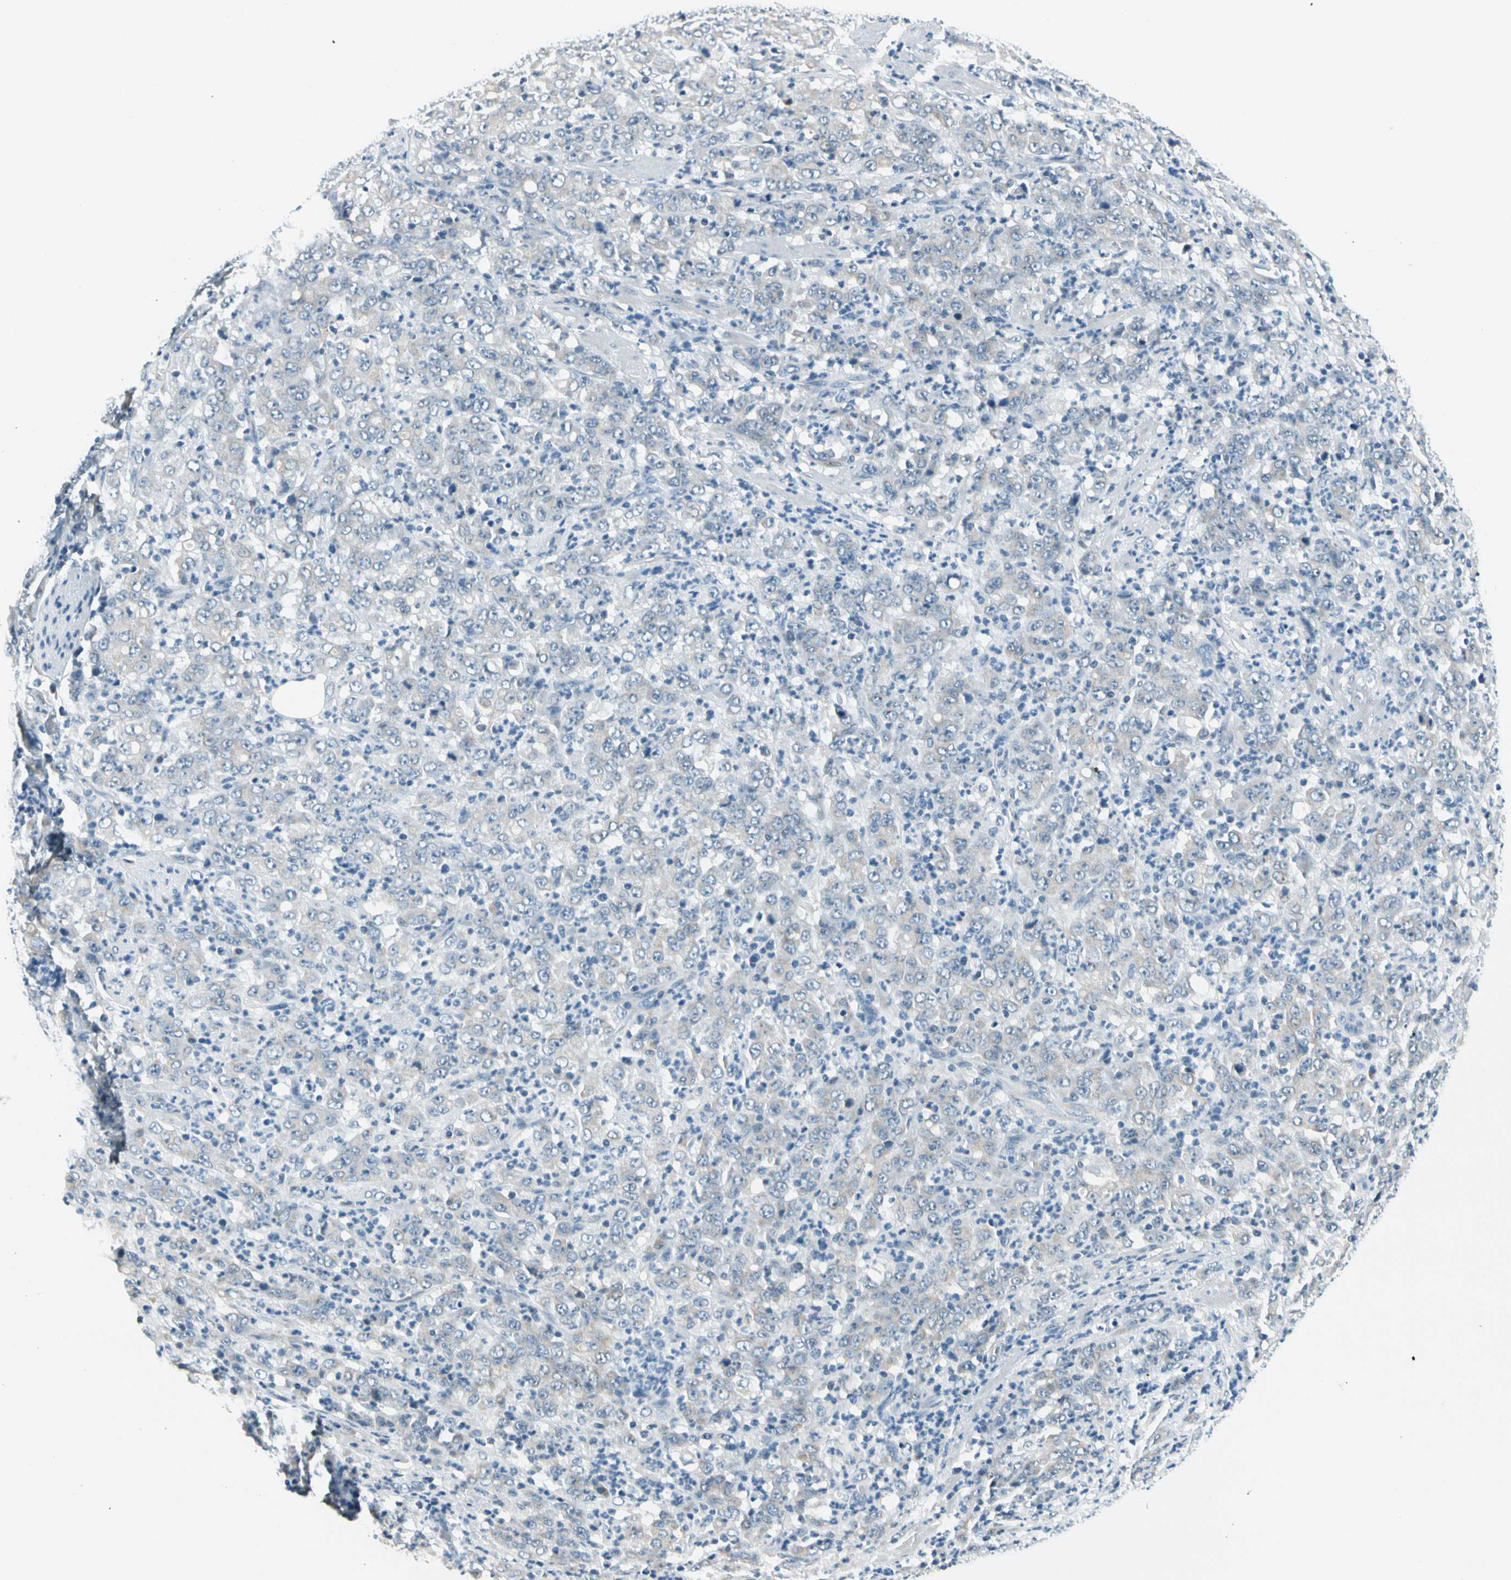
{"staining": {"intensity": "negative", "quantity": "none", "location": "none"}, "tissue": "stomach cancer", "cell_type": "Tumor cells", "image_type": "cancer", "snomed": [{"axis": "morphology", "description": "Adenocarcinoma, NOS"}, {"axis": "topography", "description": "Stomach, lower"}], "caption": "There is no significant expression in tumor cells of adenocarcinoma (stomach).", "gene": "ZSCAN1", "patient": {"sex": "female", "age": 71}}